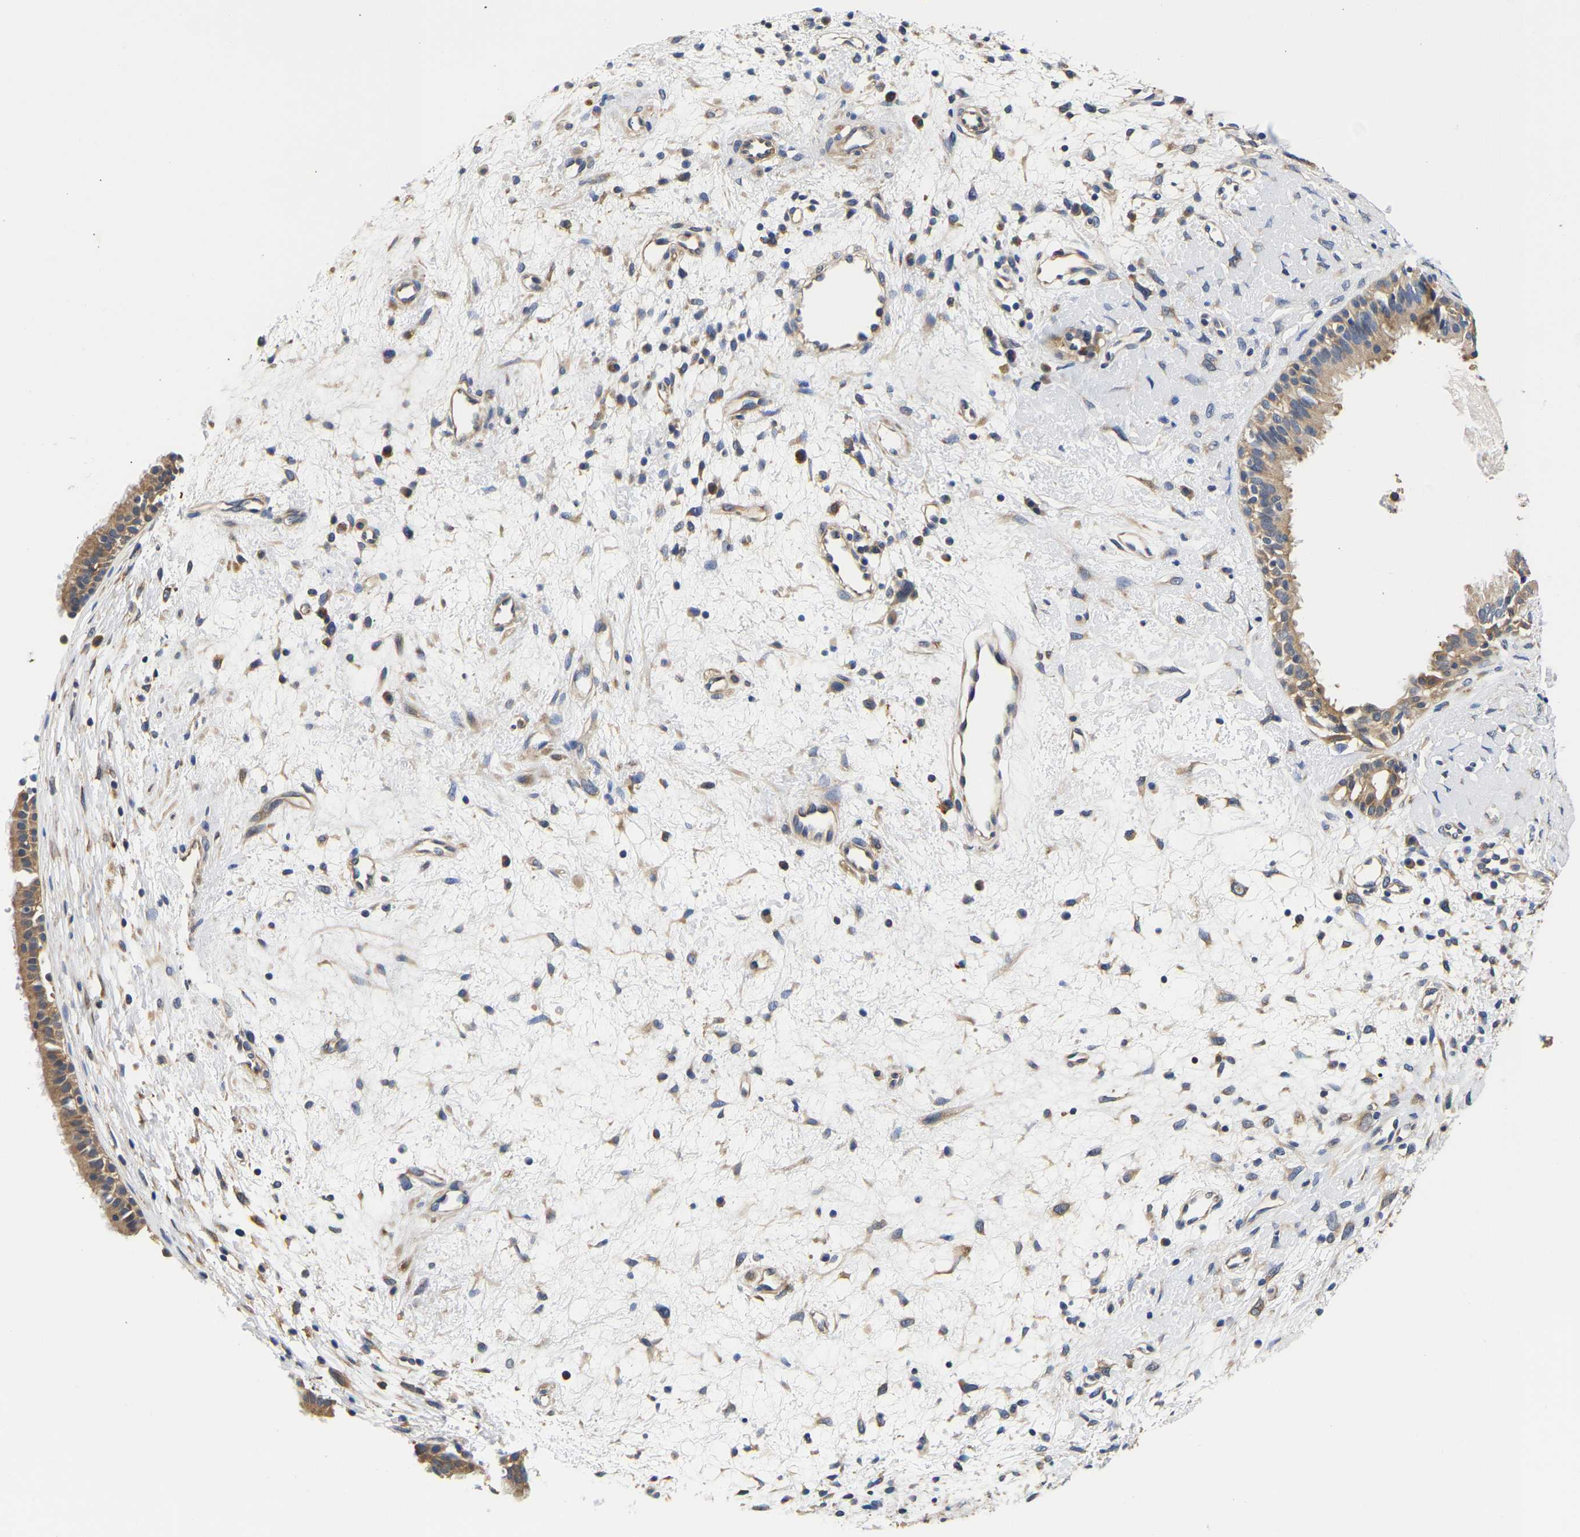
{"staining": {"intensity": "moderate", "quantity": ">75%", "location": "cytoplasmic/membranous"}, "tissue": "nasopharynx", "cell_type": "Respiratory epithelial cells", "image_type": "normal", "snomed": [{"axis": "morphology", "description": "Normal tissue, NOS"}, {"axis": "topography", "description": "Nasopharynx"}], "caption": "Nasopharynx stained with immunohistochemistry (IHC) demonstrates moderate cytoplasmic/membranous expression in approximately >75% of respiratory epithelial cells.", "gene": "CCDC6", "patient": {"sex": "male", "age": 22}}